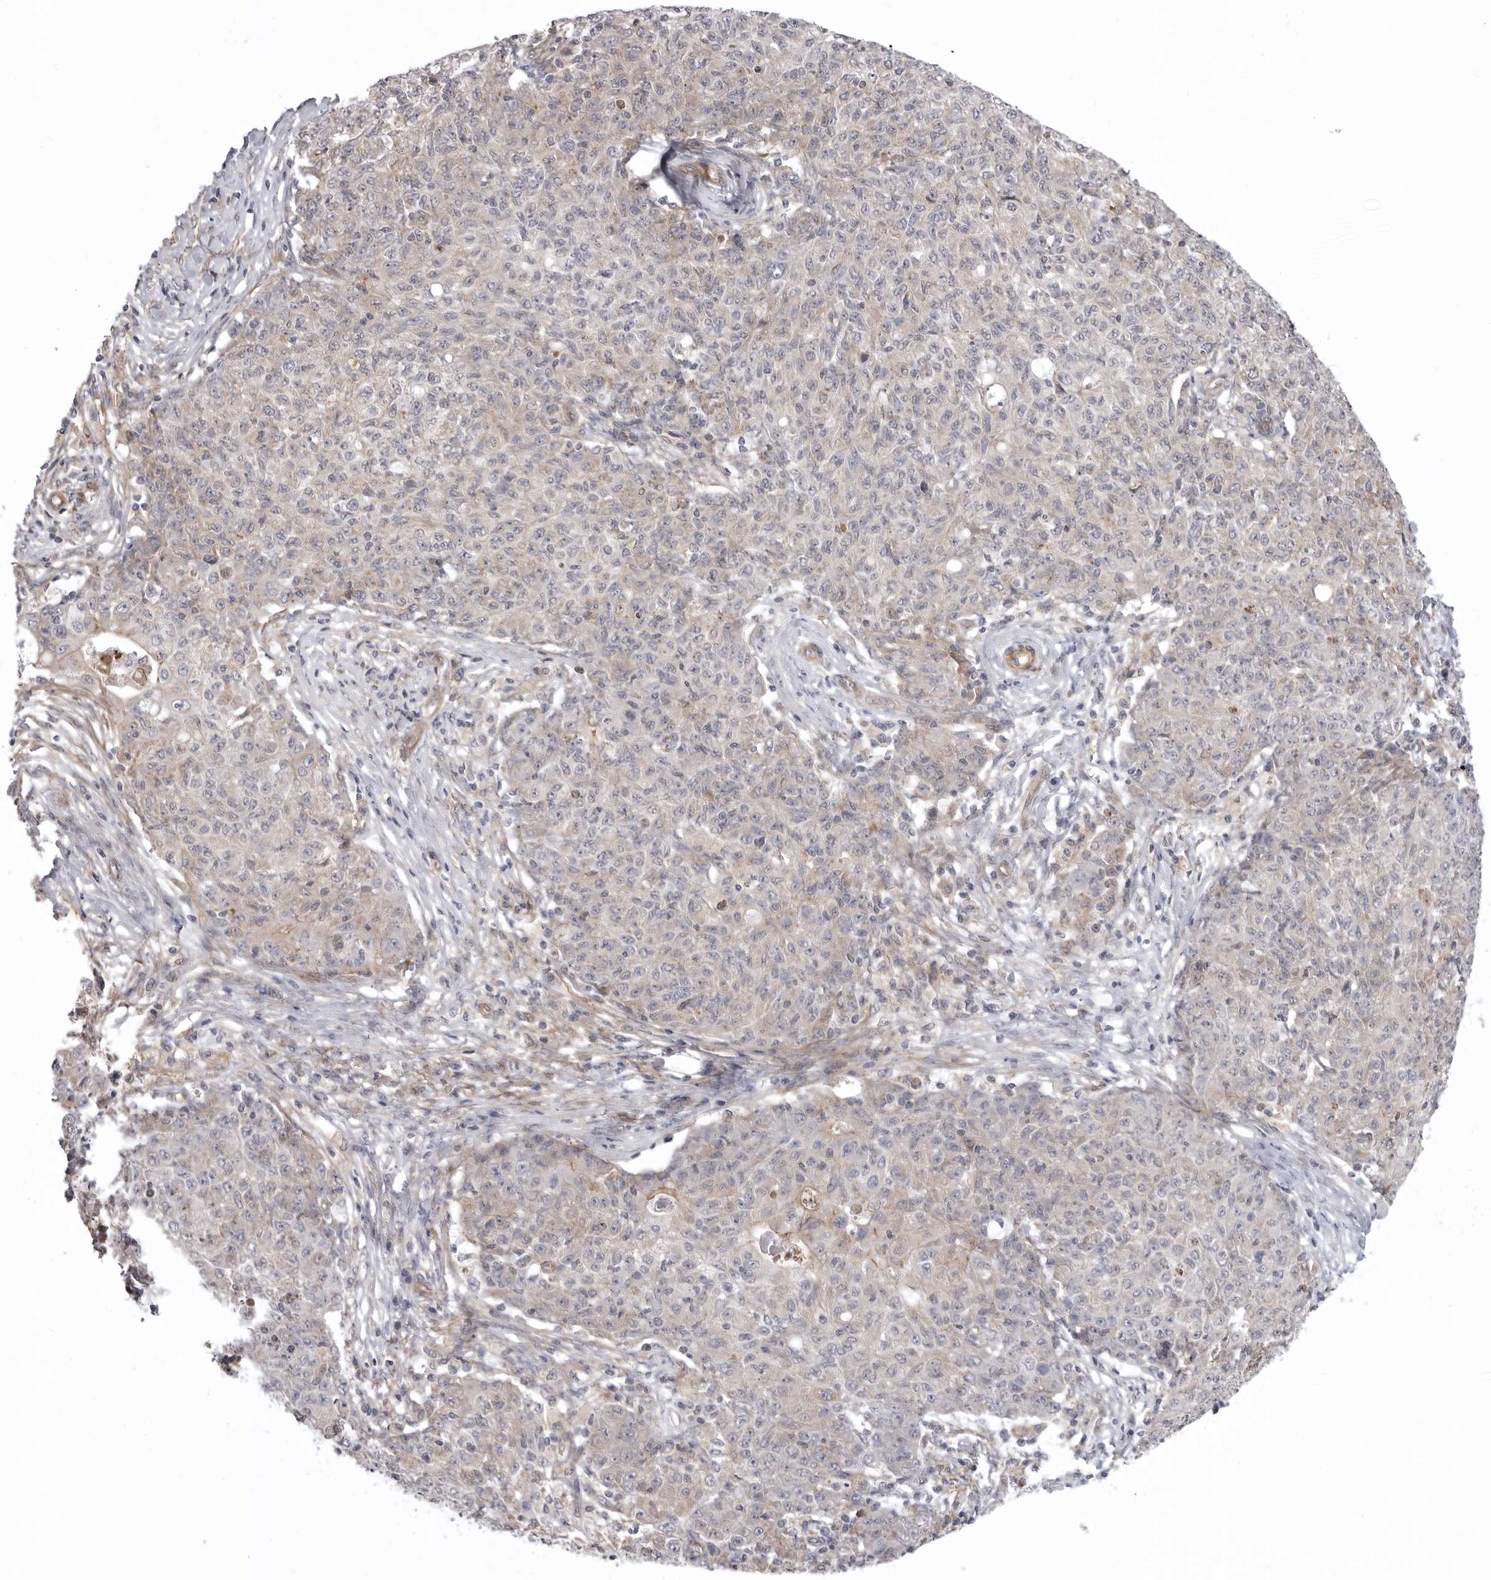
{"staining": {"intensity": "weak", "quantity": "<25%", "location": "cytoplasmic/membranous"}, "tissue": "ovarian cancer", "cell_type": "Tumor cells", "image_type": "cancer", "snomed": [{"axis": "morphology", "description": "Carcinoma, endometroid"}, {"axis": "topography", "description": "Ovary"}], "caption": "A high-resolution histopathology image shows IHC staining of endometroid carcinoma (ovarian), which shows no significant positivity in tumor cells.", "gene": "SCP2", "patient": {"sex": "female", "age": 42}}